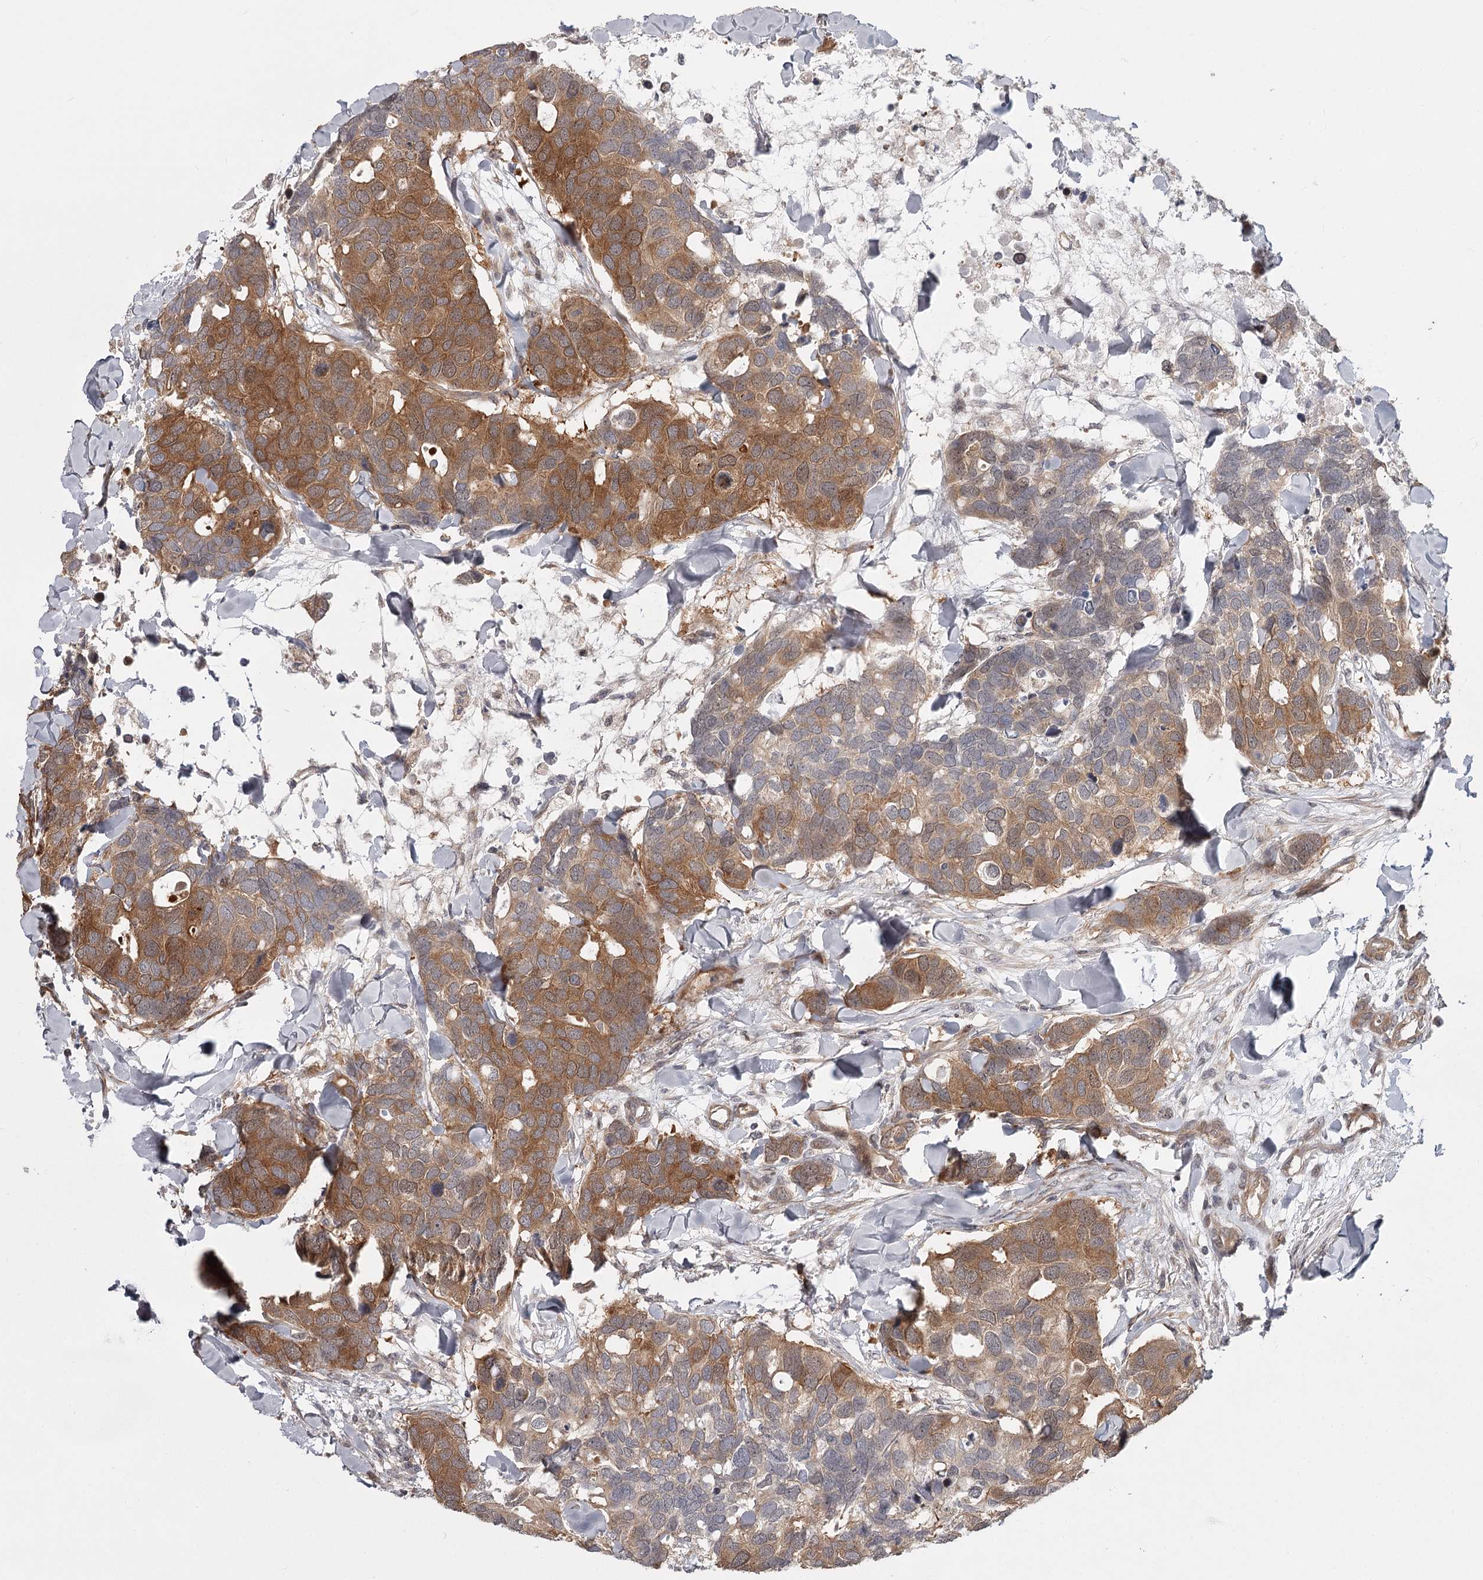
{"staining": {"intensity": "moderate", "quantity": ">75%", "location": "cytoplasmic/membranous"}, "tissue": "breast cancer", "cell_type": "Tumor cells", "image_type": "cancer", "snomed": [{"axis": "morphology", "description": "Duct carcinoma"}, {"axis": "topography", "description": "Breast"}], "caption": "A photomicrograph of human breast cancer (infiltrating ductal carcinoma) stained for a protein demonstrates moderate cytoplasmic/membranous brown staining in tumor cells.", "gene": "CCNG2", "patient": {"sex": "female", "age": 83}}